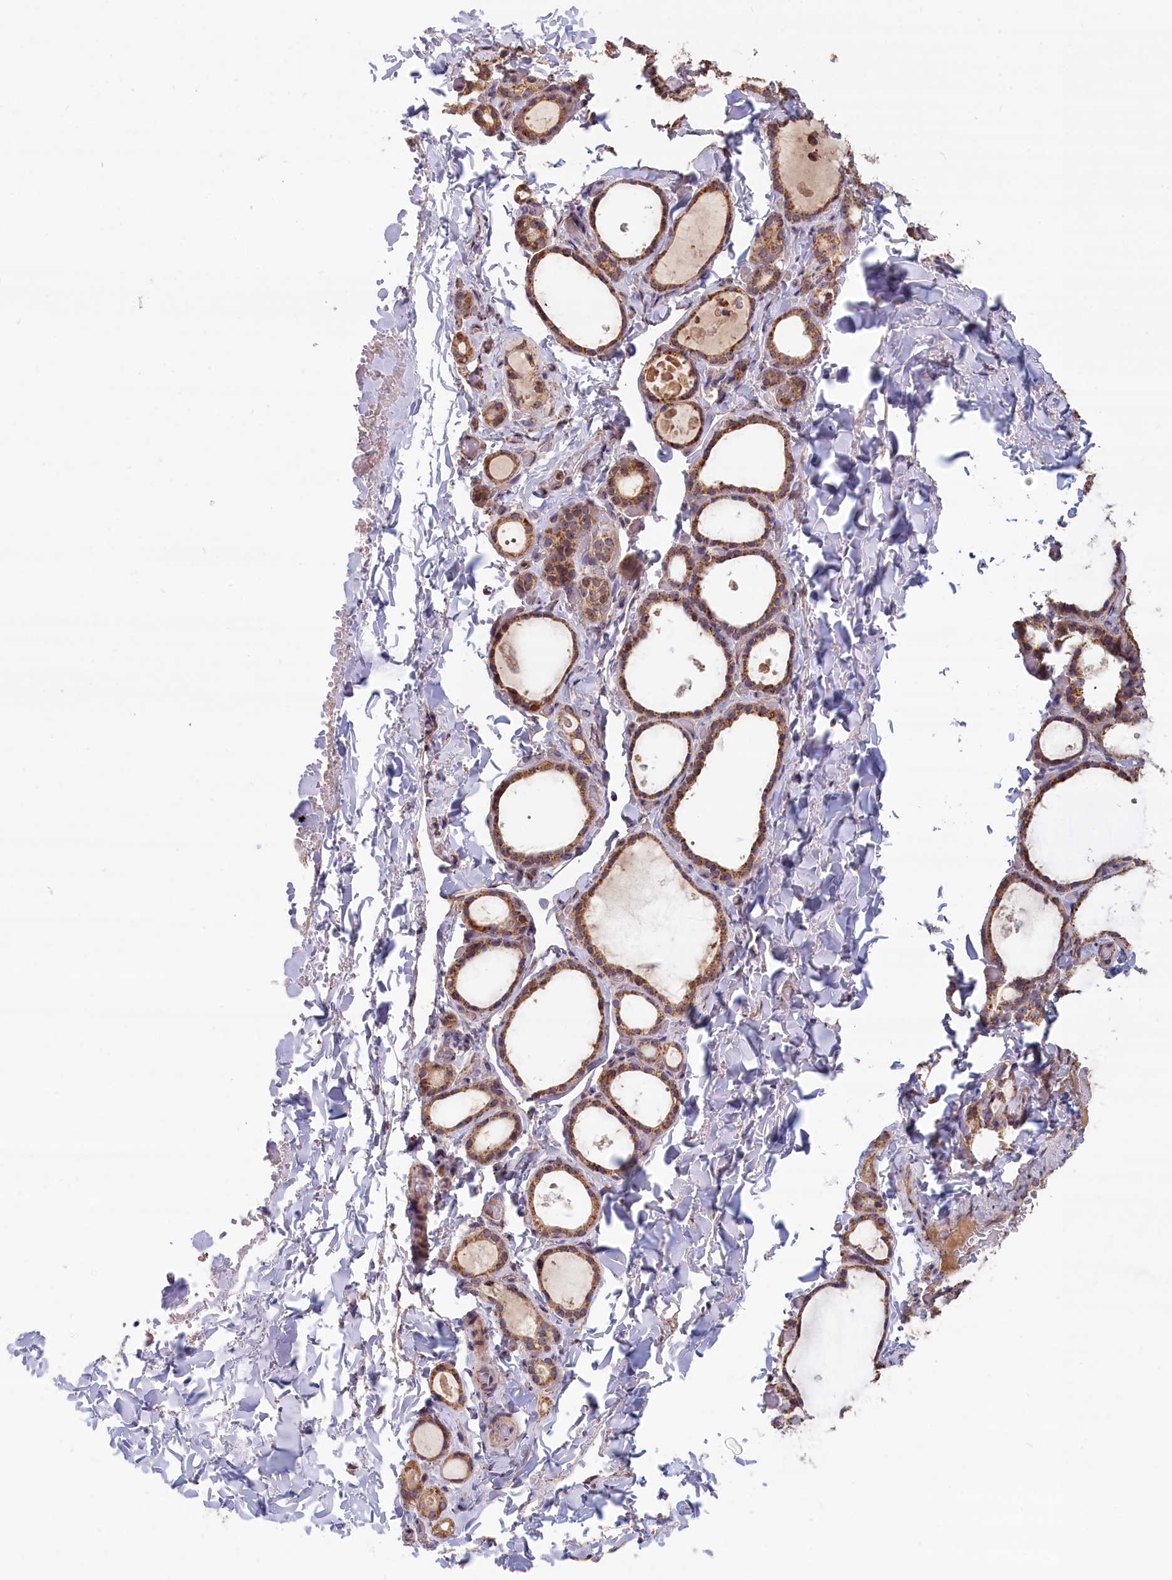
{"staining": {"intensity": "moderate", "quantity": ">75%", "location": "cytoplasmic/membranous"}, "tissue": "thyroid gland", "cell_type": "Glandular cells", "image_type": "normal", "snomed": [{"axis": "morphology", "description": "Normal tissue, NOS"}, {"axis": "topography", "description": "Thyroid gland"}], "caption": "A medium amount of moderate cytoplasmic/membranous staining is identified in approximately >75% of glandular cells in benign thyroid gland. The protein of interest is stained brown, and the nuclei are stained in blue (DAB IHC with brightfield microscopy, high magnification).", "gene": "ENSG00000269825", "patient": {"sex": "female", "age": 44}}